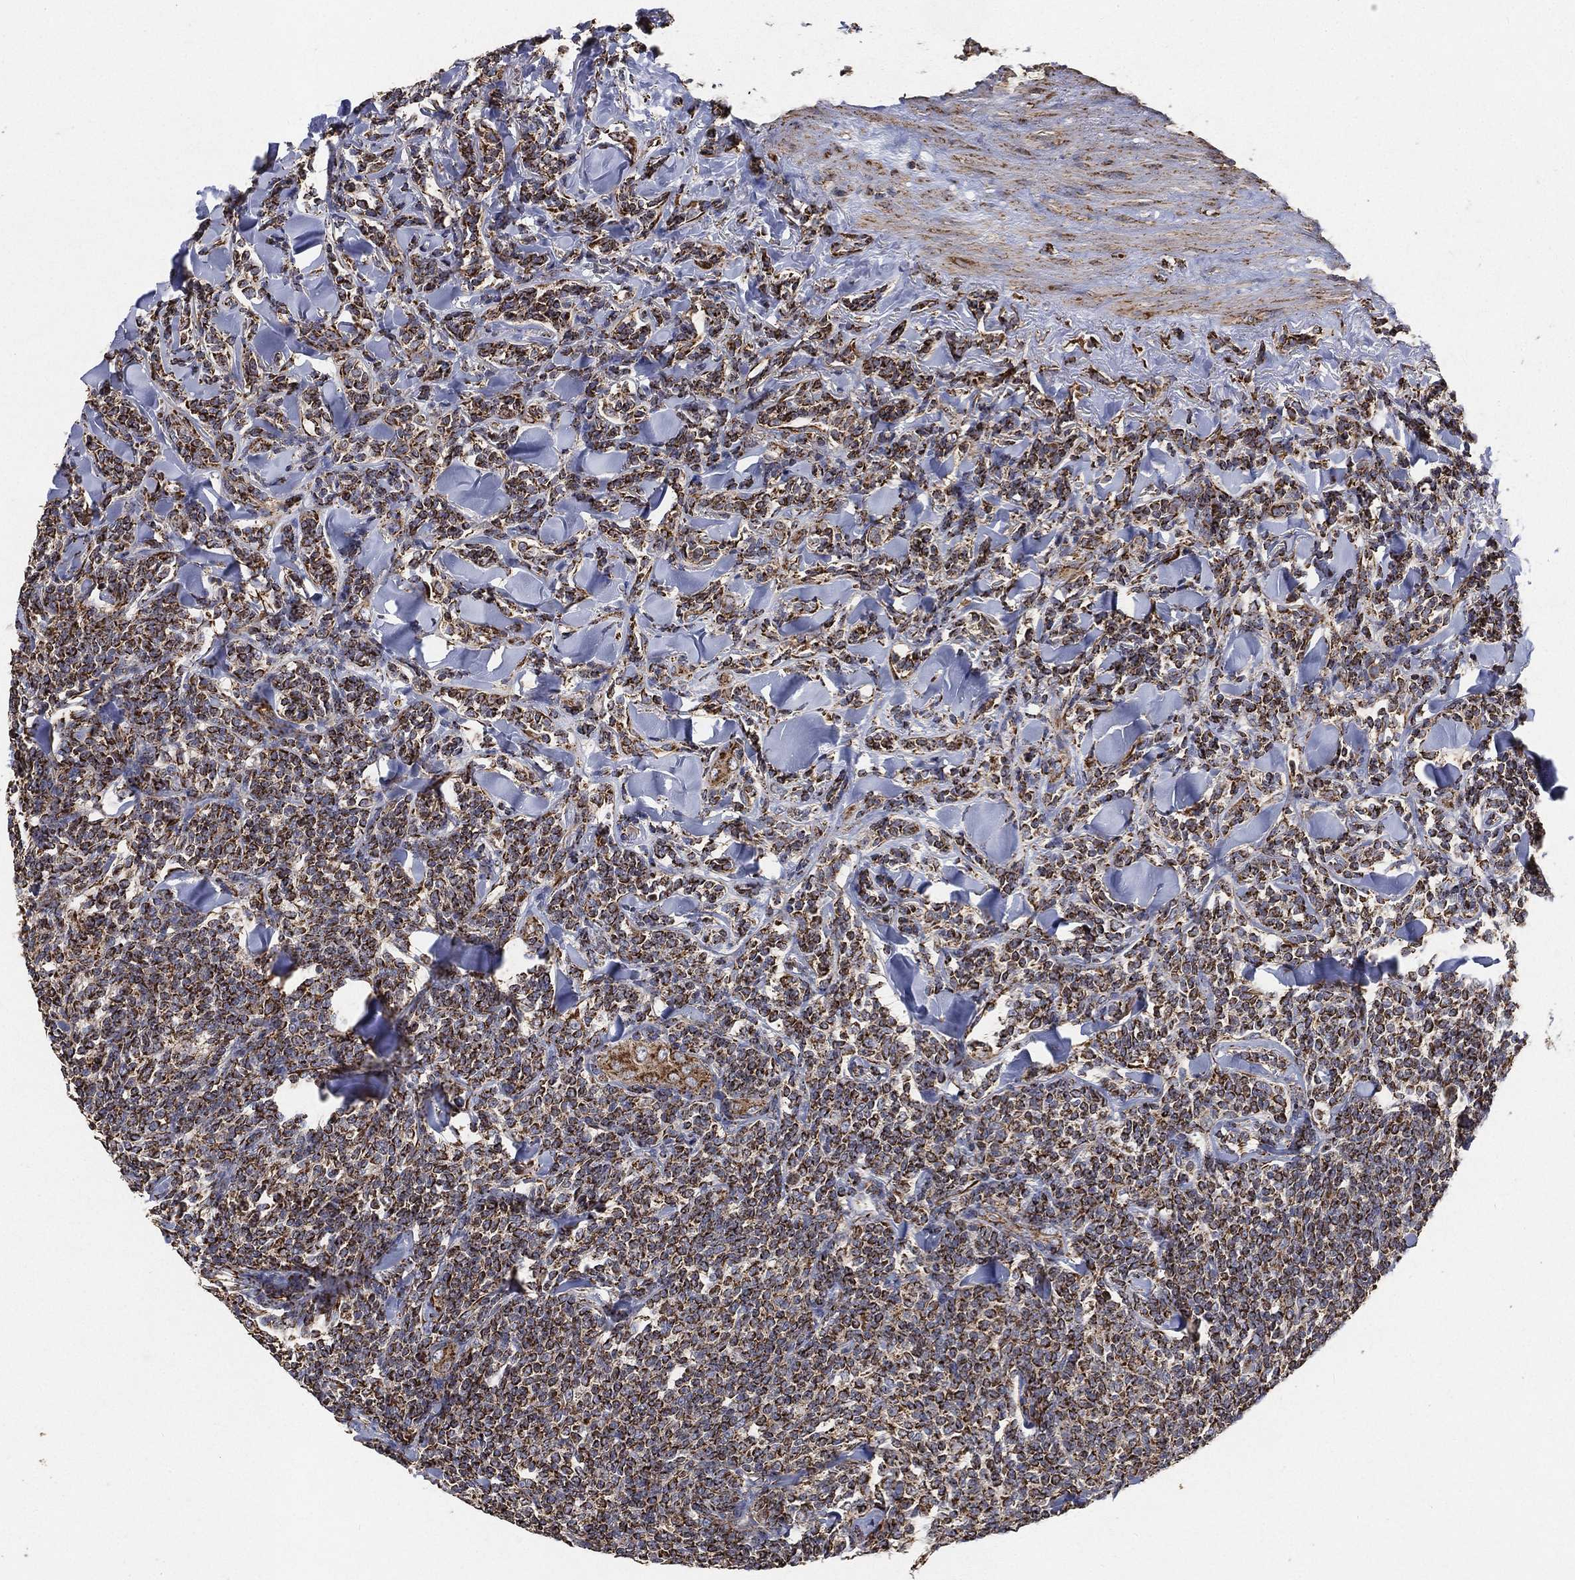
{"staining": {"intensity": "strong", "quantity": ">75%", "location": "cytoplasmic/membranous"}, "tissue": "lymphoma", "cell_type": "Tumor cells", "image_type": "cancer", "snomed": [{"axis": "morphology", "description": "Malignant lymphoma, non-Hodgkin's type, Low grade"}, {"axis": "topography", "description": "Lymph node"}], "caption": "Human lymphoma stained with a protein marker shows strong staining in tumor cells.", "gene": "SLC38A7", "patient": {"sex": "female", "age": 56}}